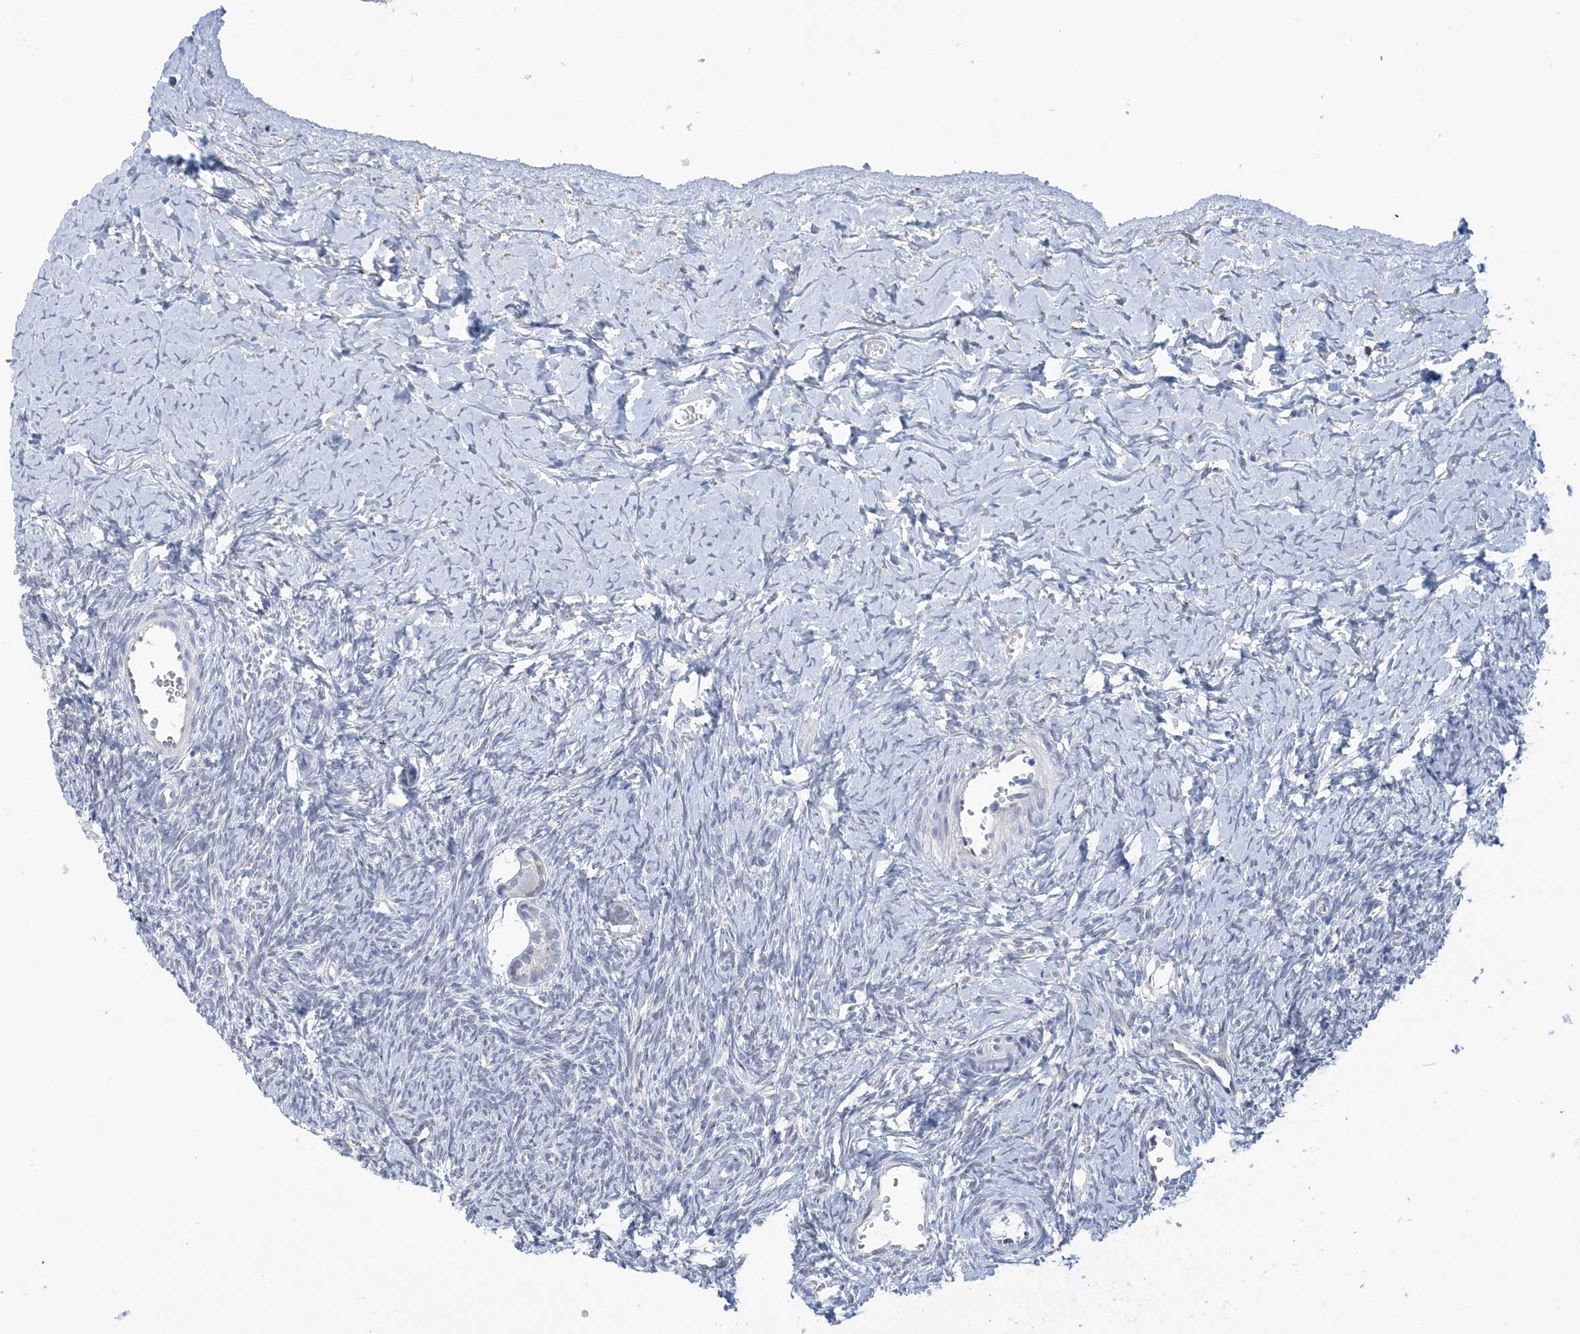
{"staining": {"intensity": "negative", "quantity": "none", "location": "none"}, "tissue": "ovary", "cell_type": "Follicle cells", "image_type": "normal", "snomed": [{"axis": "morphology", "description": "Normal tissue, NOS"}, {"axis": "morphology", "description": "Developmental malformation"}, {"axis": "topography", "description": "Ovary"}], "caption": "Immunohistochemical staining of unremarkable human ovary shows no significant staining in follicle cells. (DAB immunohistochemistry visualized using brightfield microscopy, high magnification).", "gene": "PLEKHG4B", "patient": {"sex": "female", "age": 39}}